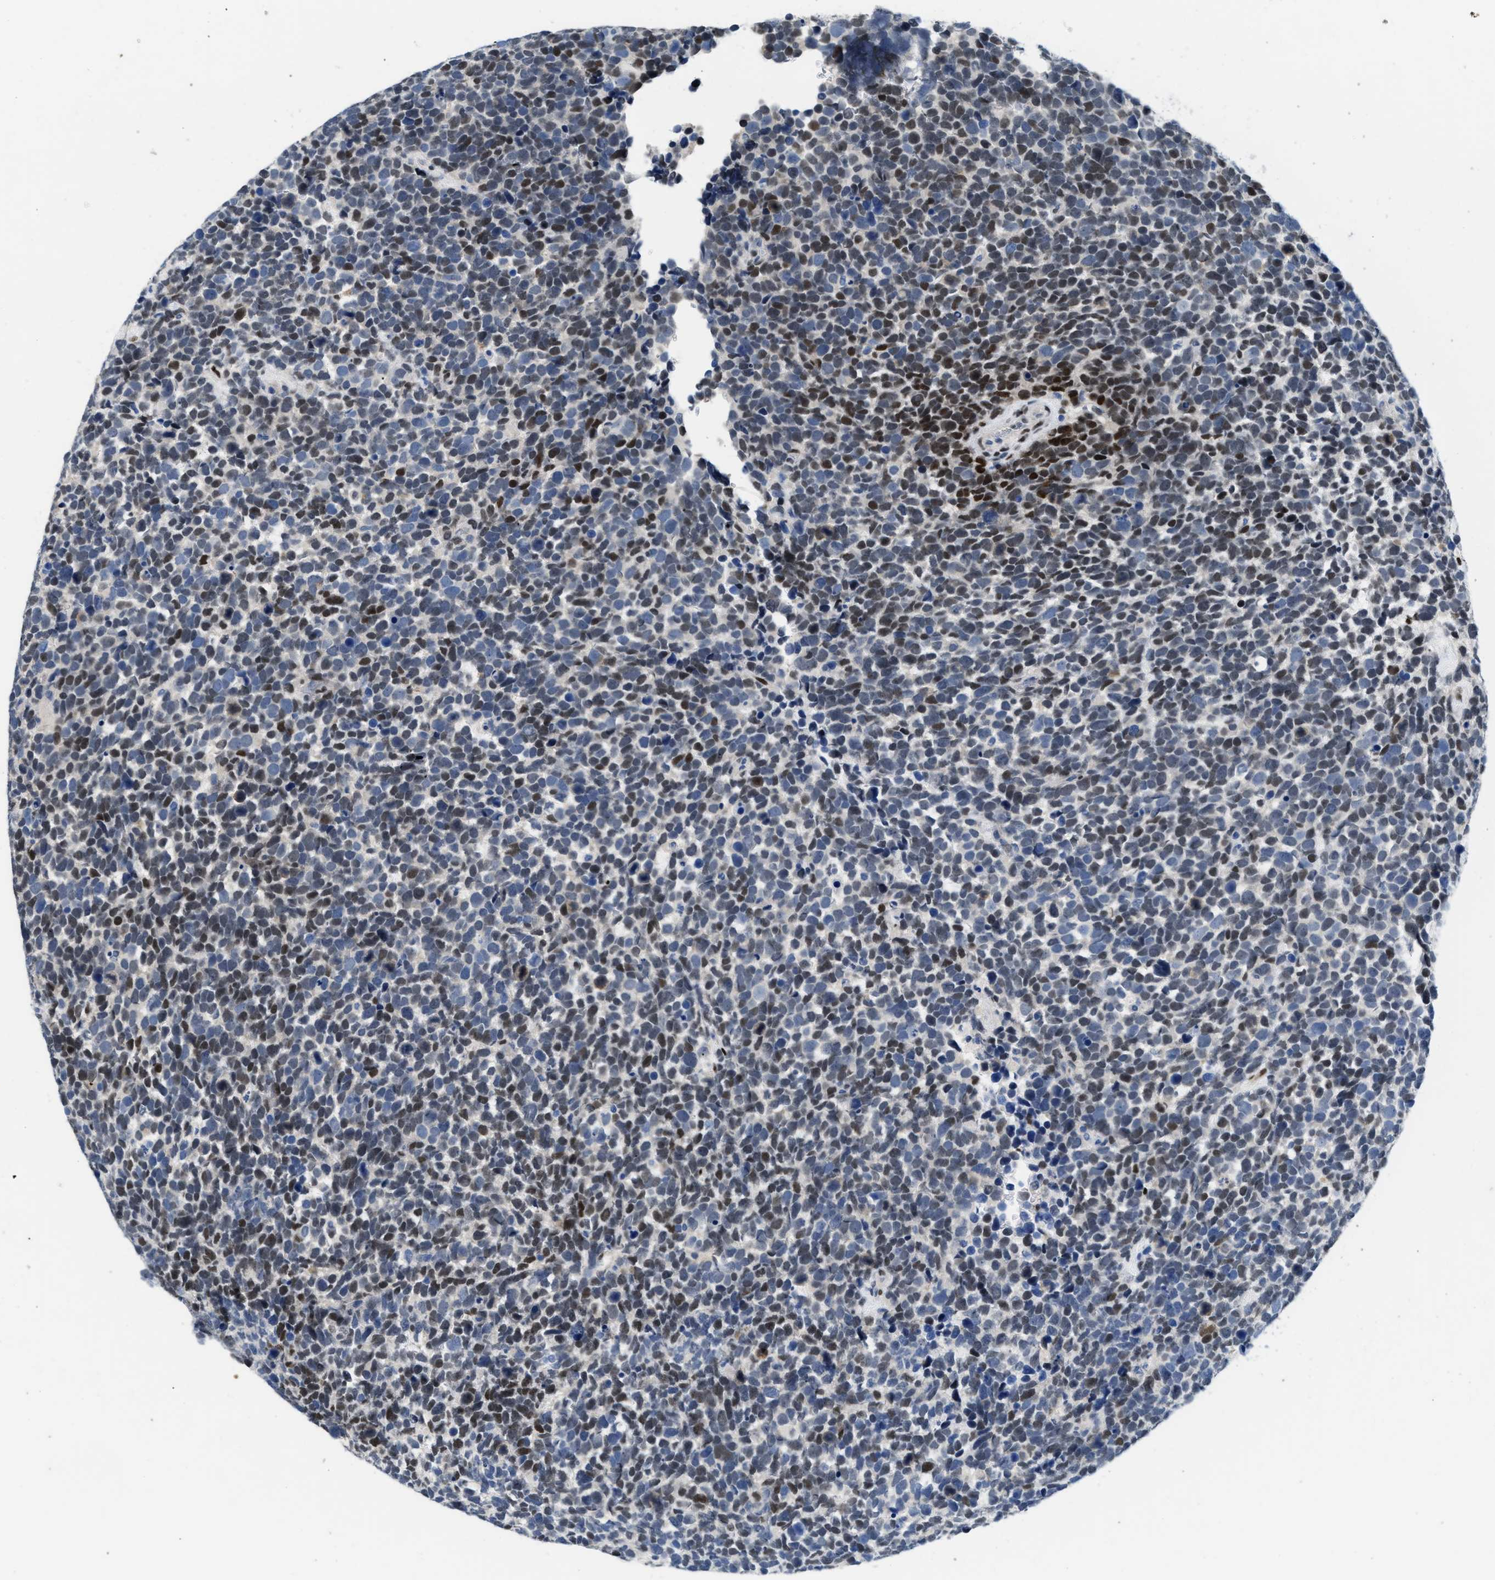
{"staining": {"intensity": "moderate", "quantity": "25%-75%", "location": "nuclear"}, "tissue": "urothelial cancer", "cell_type": "Tumor cells", "image_type": "cancer", "snomed": [{"axis": "morphology", "description": "Urothelial carcinoma, High grade"}, {"axis": "topography", "description": "Urinary bladder"}], "caption": "Immunohistochemistry (DAB) staining of human urothelial carcinoma (high-grade) exhibits moderate nuclear protein staining in approximately 25%-75% of tumor cells.", "gene": "NFIX", "patient": {"sex": "female", "age": 82}}